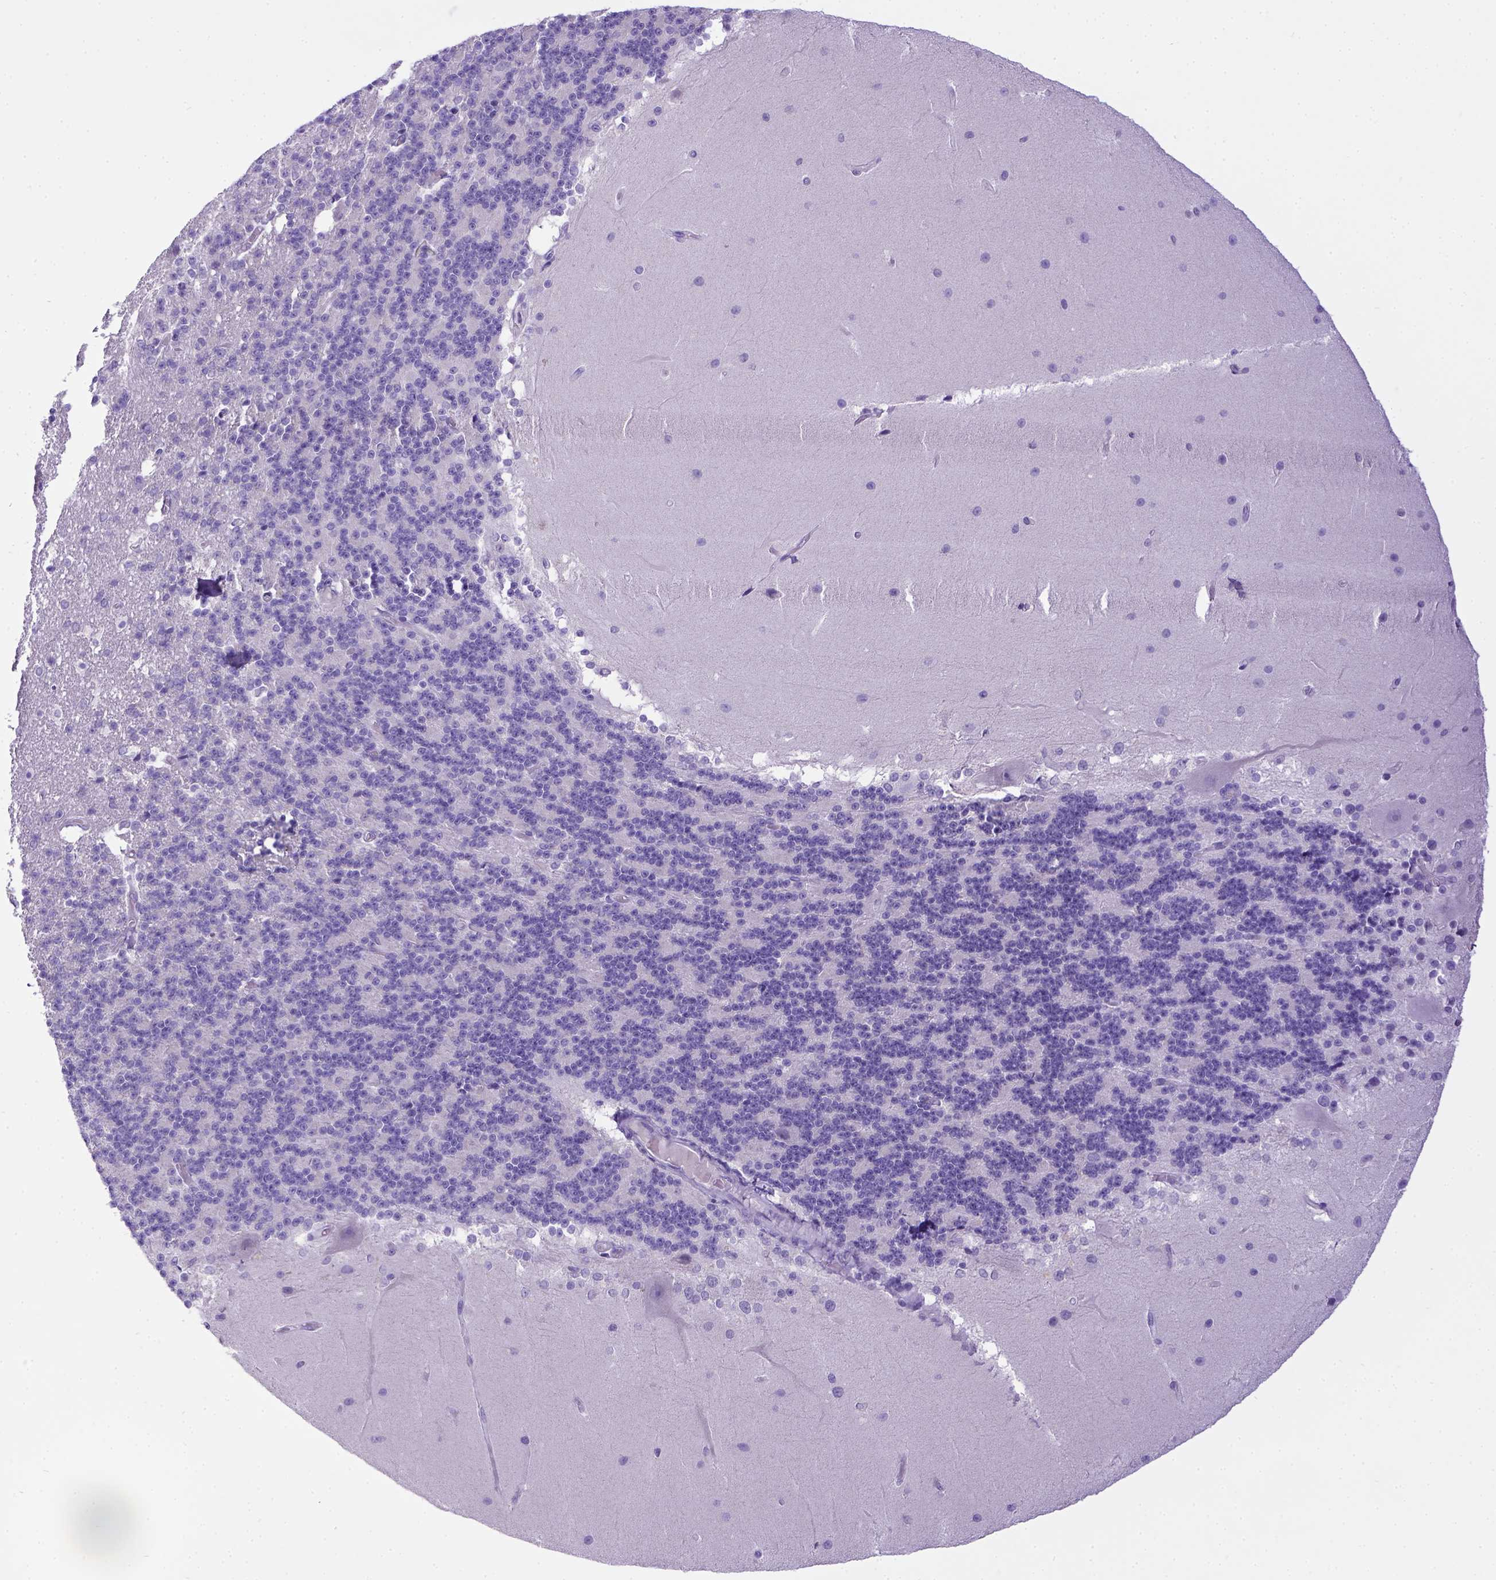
{"staining": {"intensity": "negative", "quantity": "none", "location": "none"}, "tissue": "cerebellum", "cell_type": "Cells in granular layer", "image_type": "normal", "snomed": [{"axis": "morphology", "description": "Normal tissue, NOS"}, {"axis": "topography", "description": "Cerebellum"}], "caption": "The micrograph reveals no significant expression in cells in granular layer of cerebellum. The staining is performed using DAB brown chromogen with nuclei counter-stained in using hematoxylin.", "gene": "ESR1", "patient": {"sex": "female", "age": 19}}